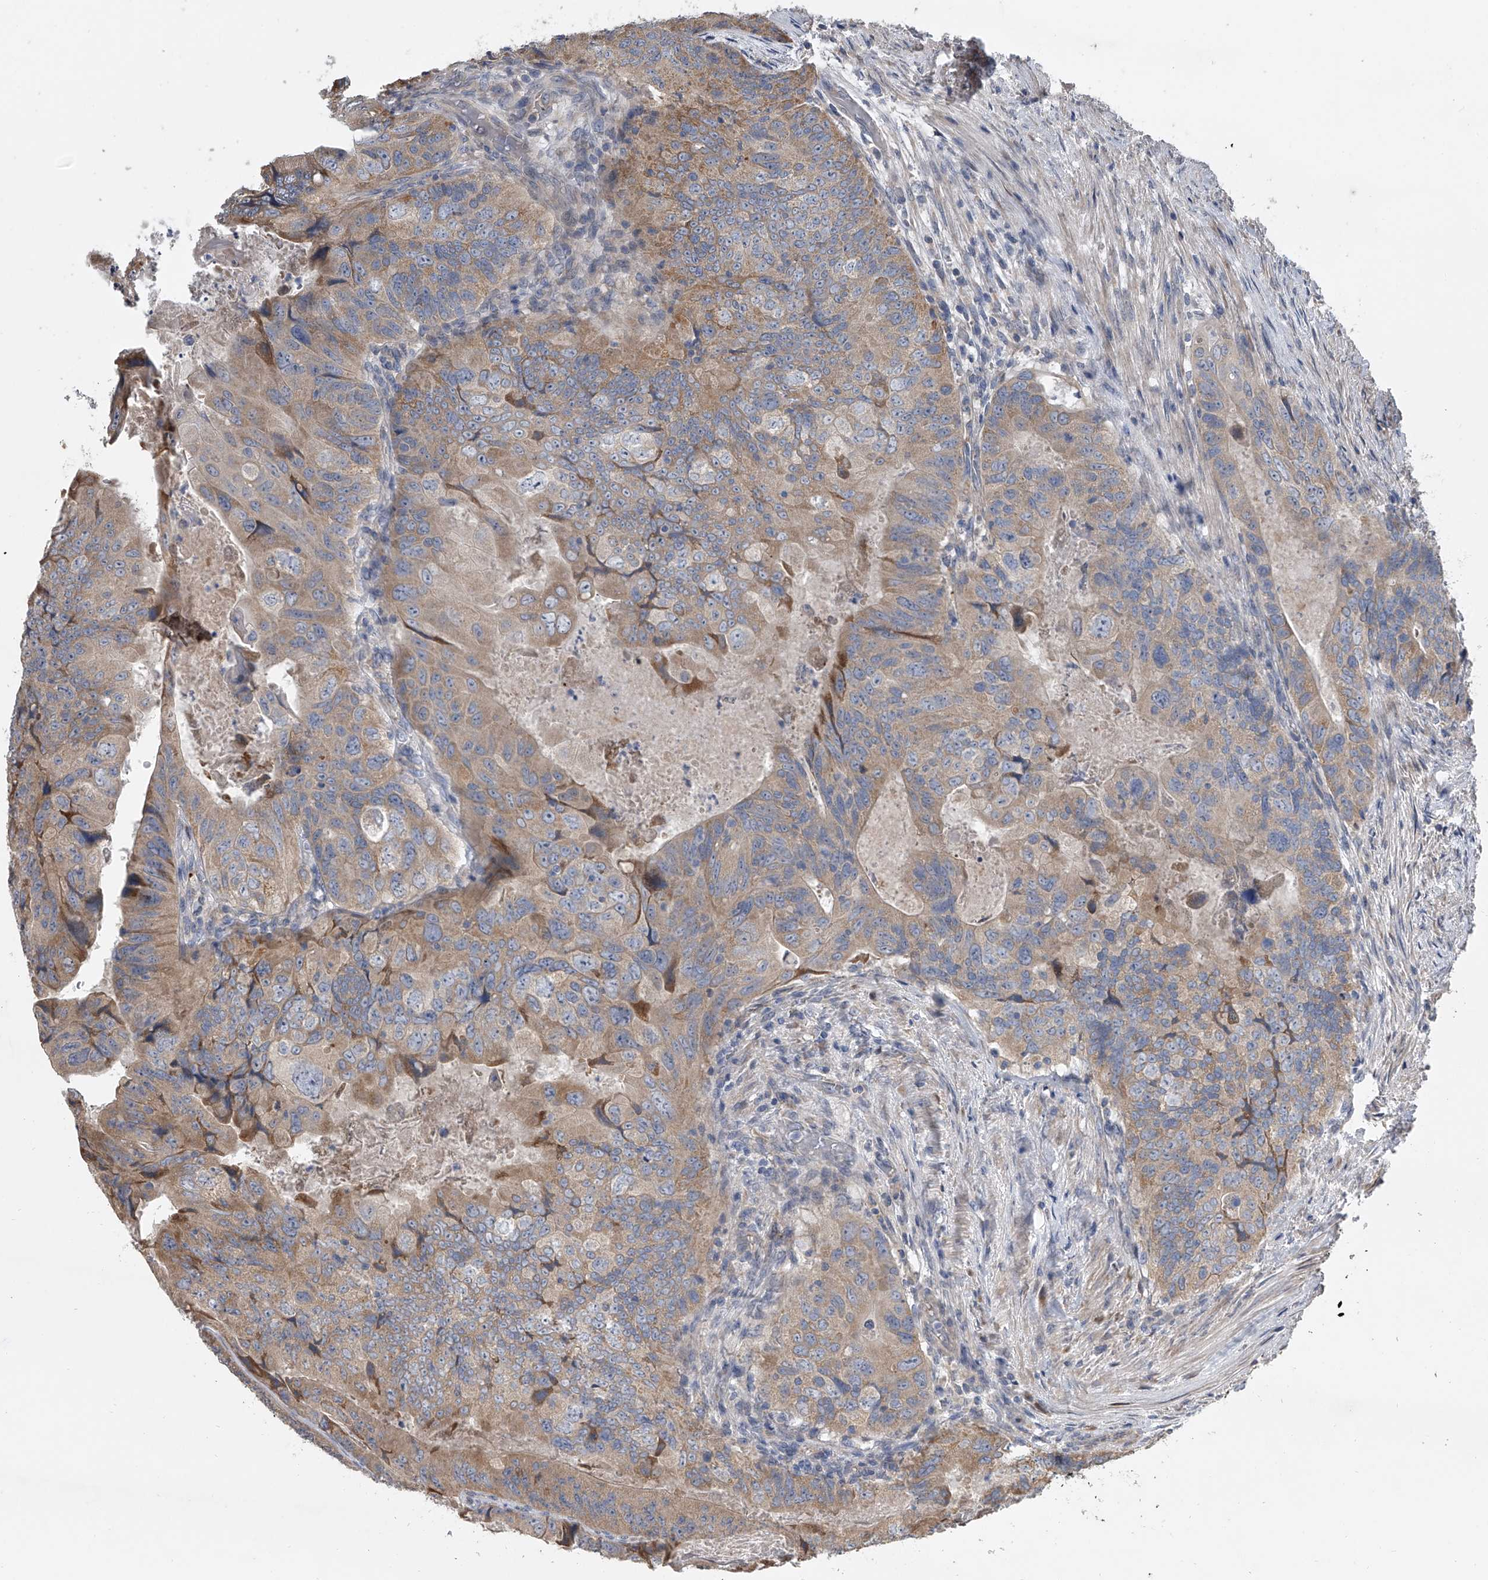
{"staining": {"intensity": "moderate", "quantity": ">75%", "location": "cytoplasmic/membranous"}, "tissue": "colorectal cancer", "cell_type": "Tumor cells", "image_type": "cancer", "snomed": [{"axis": "morphology", "description": "Adenocarcinoma, NOS"}, {"axis": "topography", "description": "Rectum"}], "caption": "Protein positivity by immunohistochemistry shows moderate cytoplasmic/membranous staining in about >75% of tumor cells in colorectal adenocarcinoma.", "gene": "DOCK9", "patient": {"sex": "male", "age": 63}}